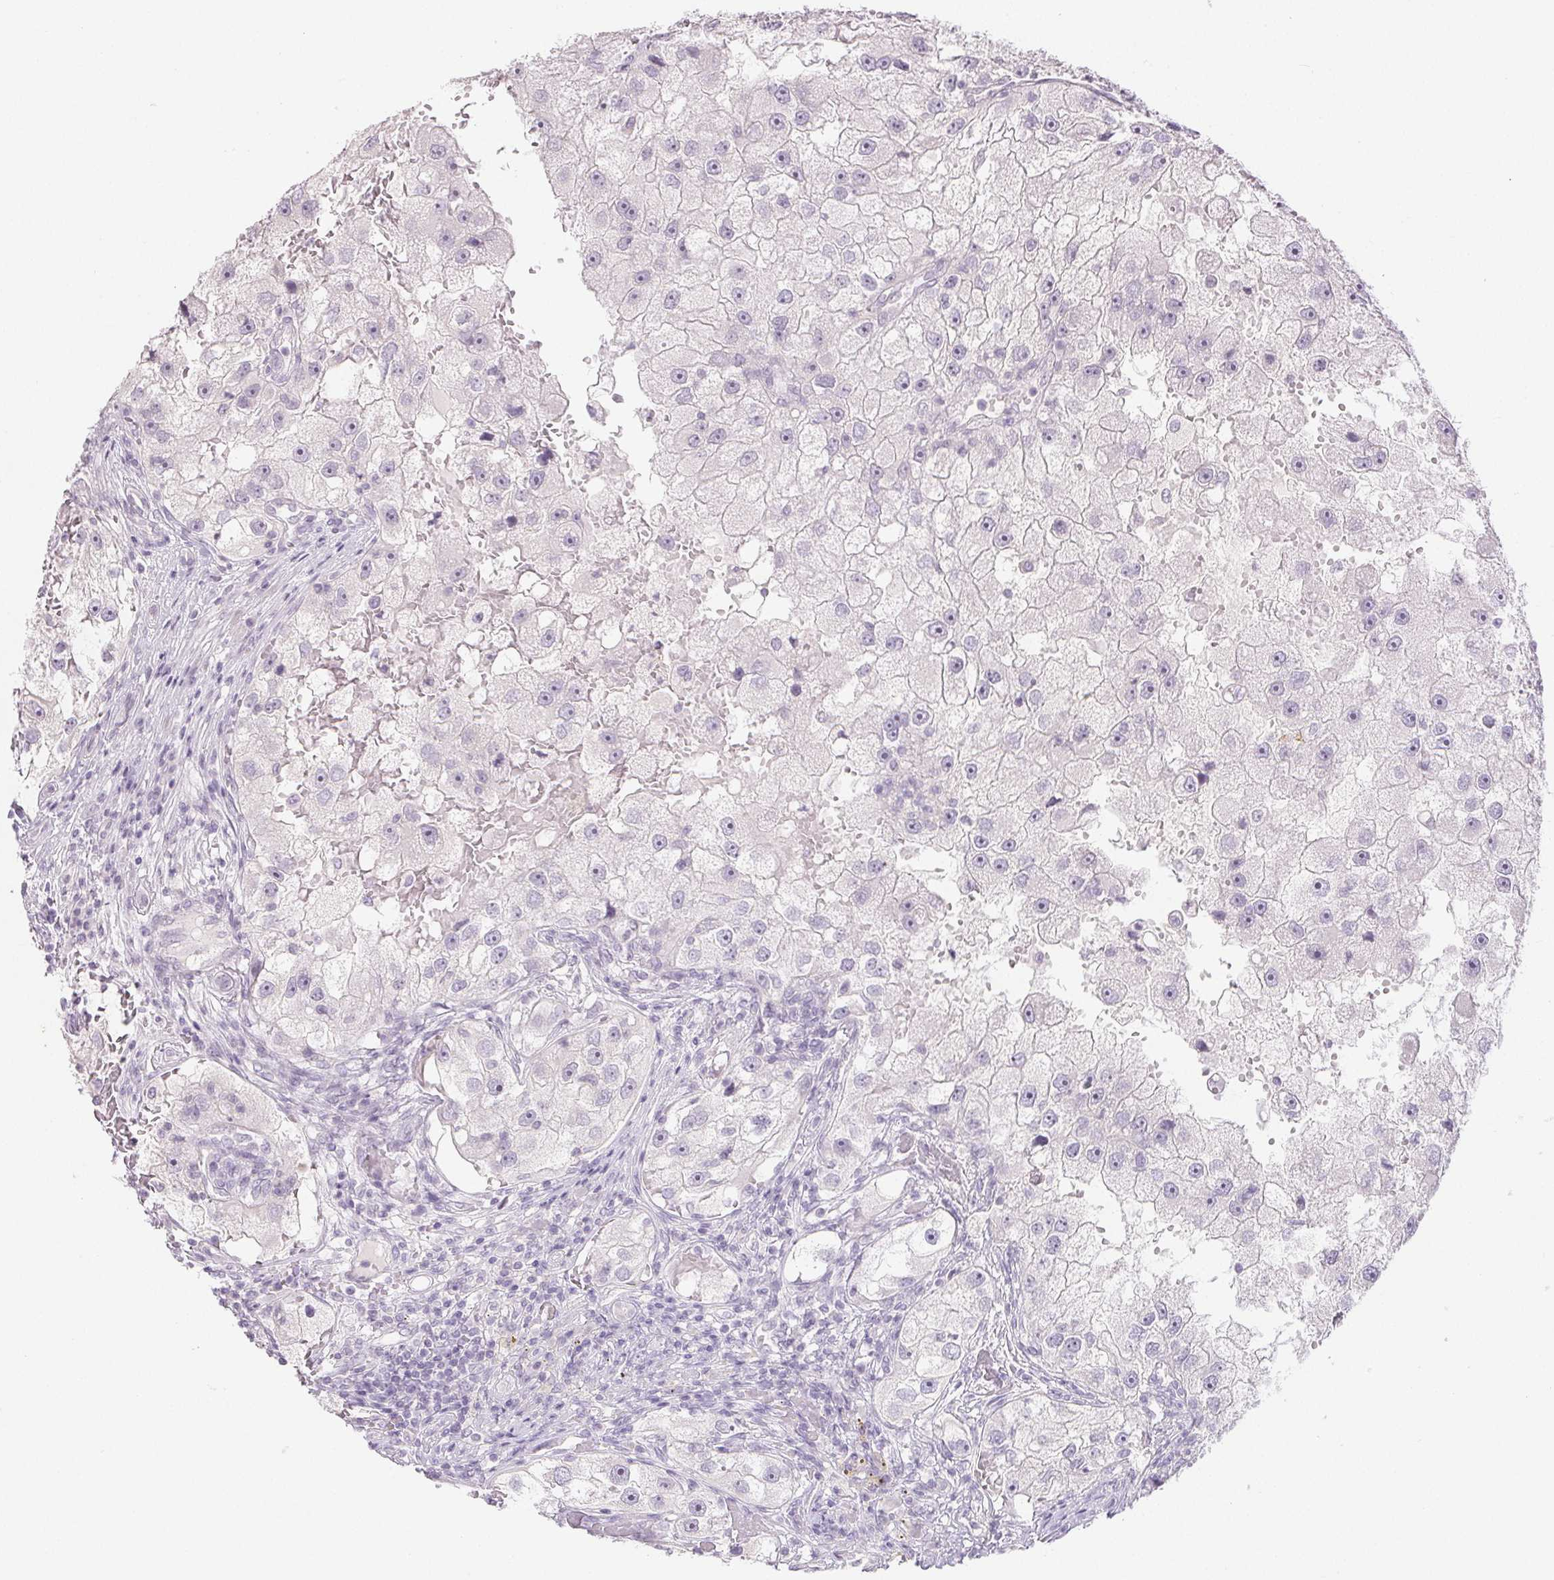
{"staining": {"intensity": "negative", "quantity": "none", "location": "none"}, "tissue": "renal cancer", "cell_type": "Tumor cells", "image_type": "cancer", "snomed": [{"axis": "morphology", "description": "Adenocarcinoma, NOS"}, {"axis": "topography", "description": "Kidney"}], "caption": "Tumor cells are negative for protein expression in human renal cancer.", "gene": "PI3", "patient": {"sex": "male", "age": 63}}